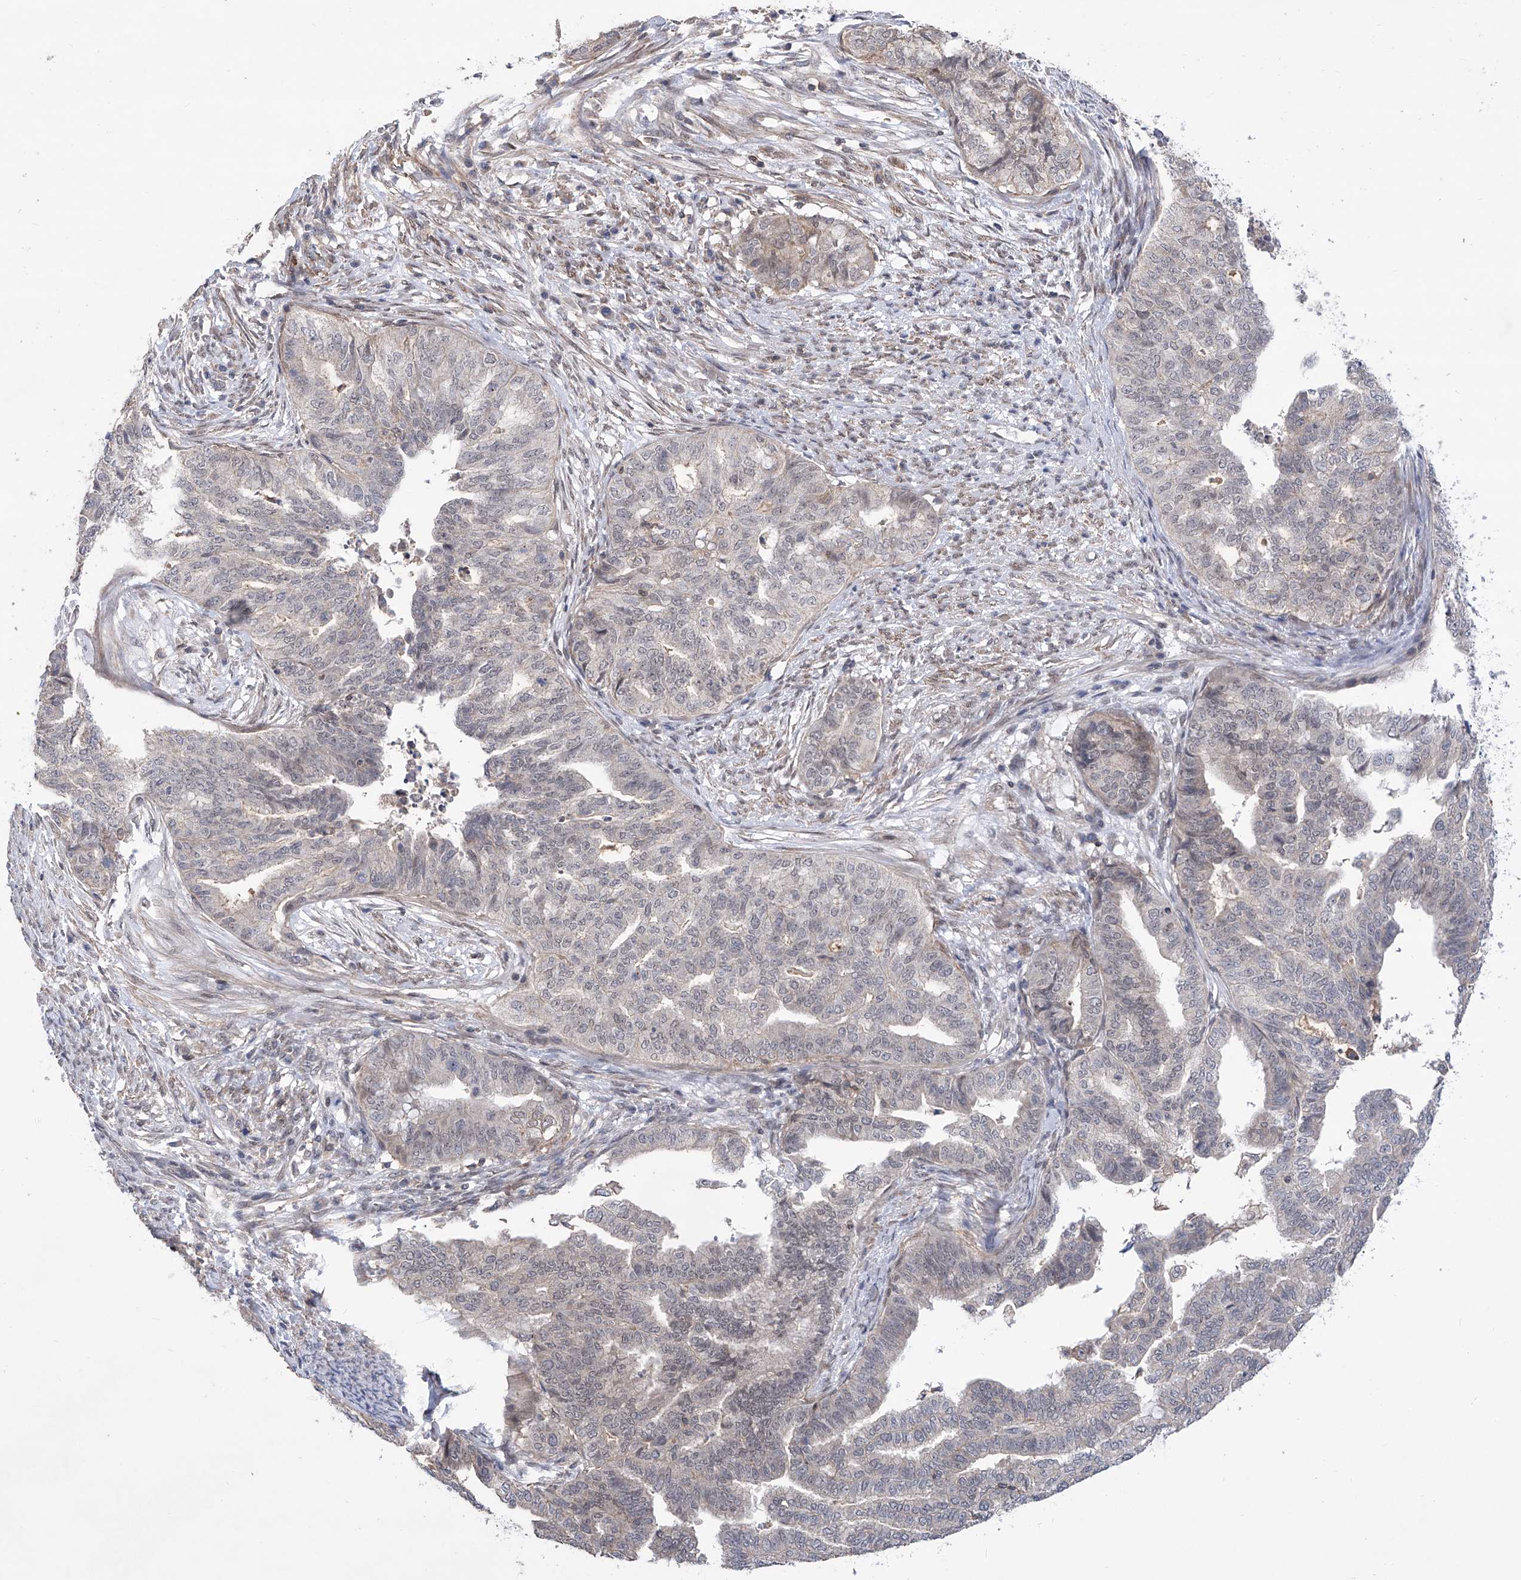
{"staining": {"intensity": "negative", "quantity": "none", "location": "none"}, "tissue": "endometrial cancer", "cell_type": "Tumor cells", "image_type": "cancer", "snomed": [{"axis": "morphology", "description": "Adenocarcinoma, NOS"}, {"axis": "topography", "description": "Endometrium"}], "caption": "The micrograph shows no significant positivity in tumor cells of adenocarcinoma (endometrial).", "gene": "KIFC2", "patient": {"sex": "female", "age": 79}}